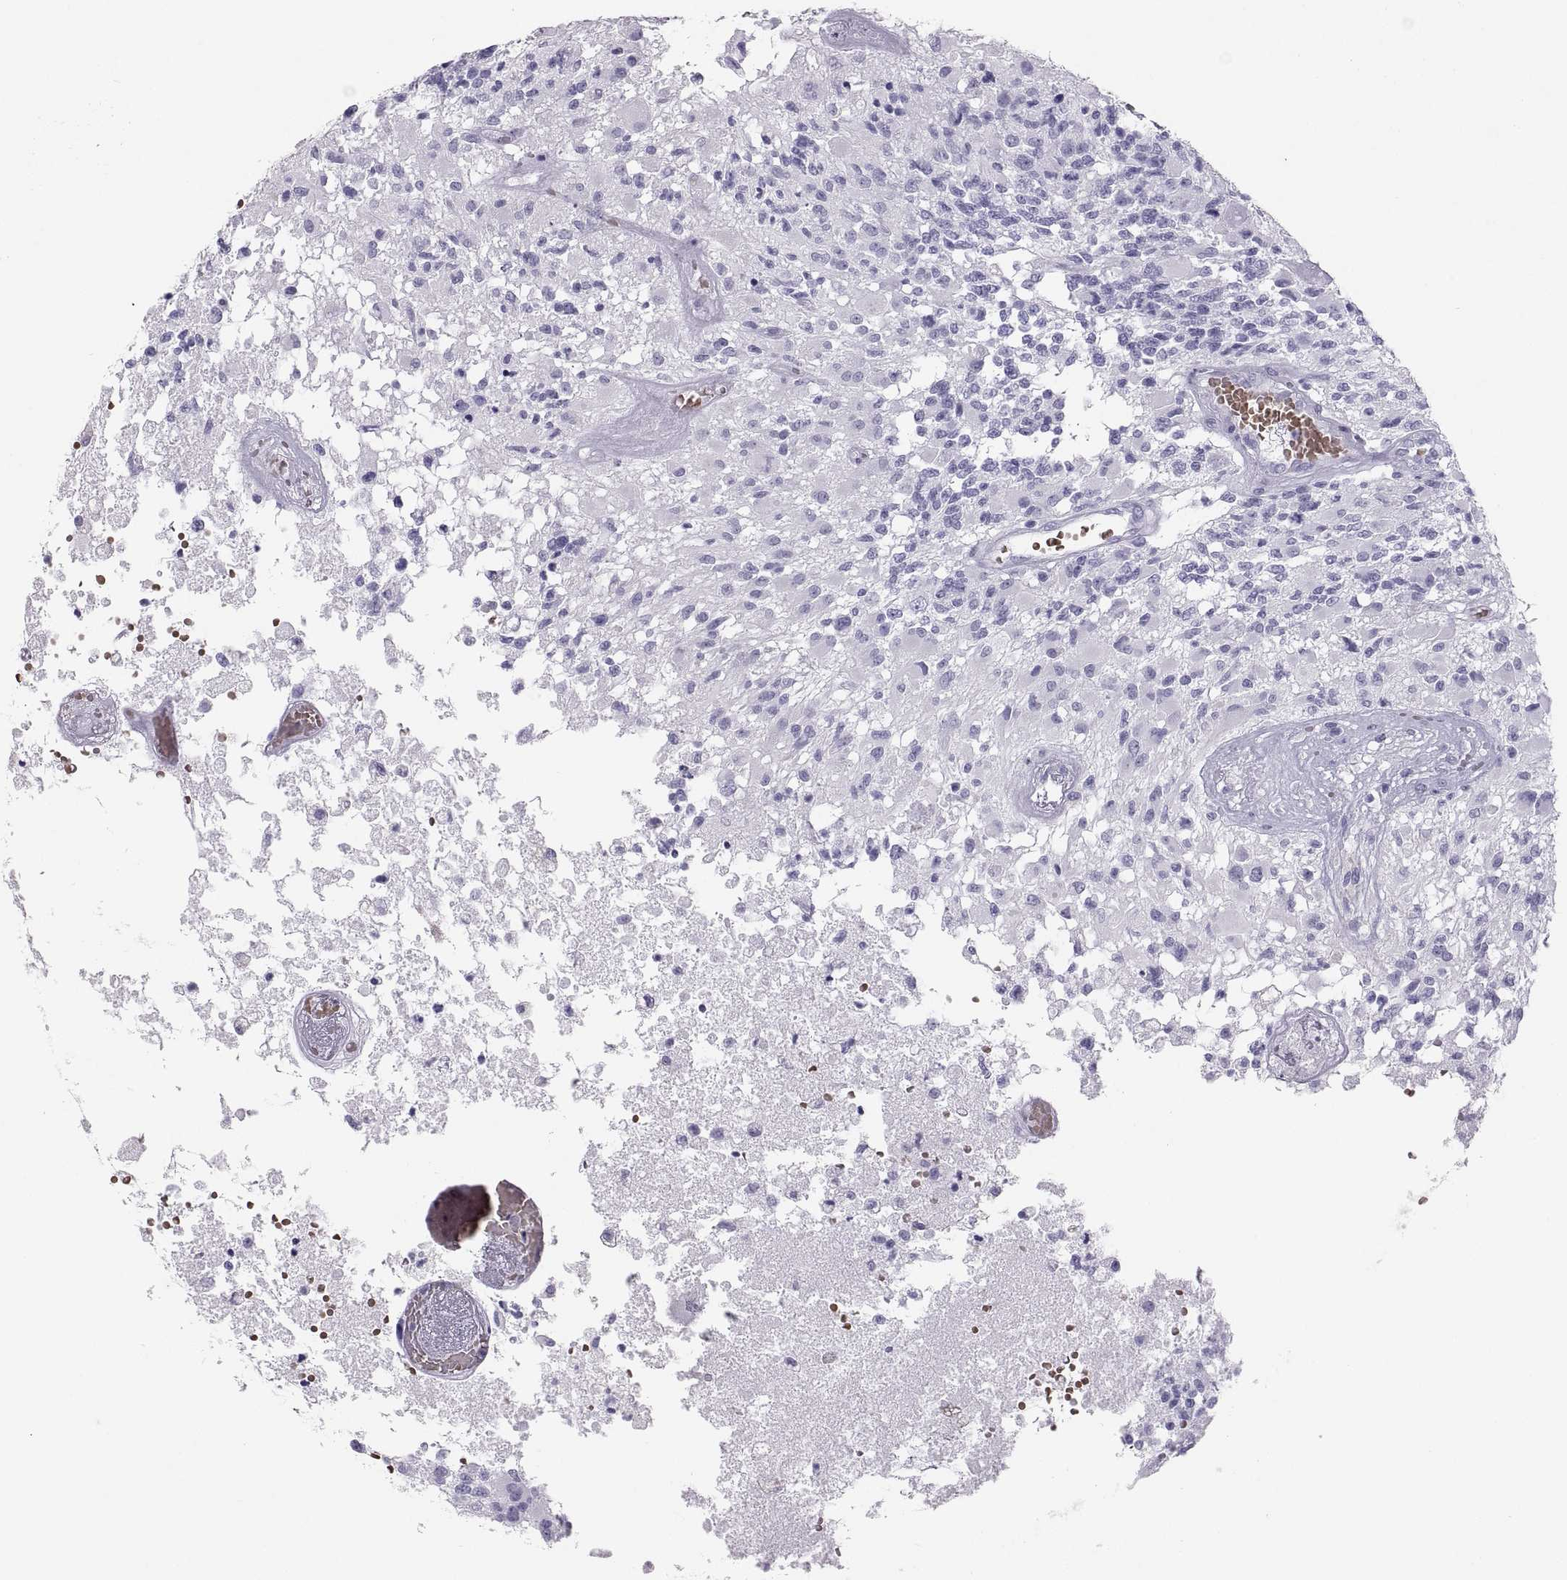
{"staining": {"intensity": "negative", "quantity": "none", "location": "none"}, "tissue": "glioma", "cell_type": "Tumor cells", "image_type": "cancer", "snomed": [{"axis": "morphology", "description": "Glioma, malignant, High grade"}, {"axis": "topography", "description": "Brain"}], "caption": "Immunohistochemistry (IHC) of high-grade glioma (malignant) reveals no expression in tumor cells. Brightfield microscopy of IHC stained with DAB (brown) and hematoxylin (blue), captured at high magnification.", "gene": "SEMG1", "patient": {"sex": "female", "age": 63}}